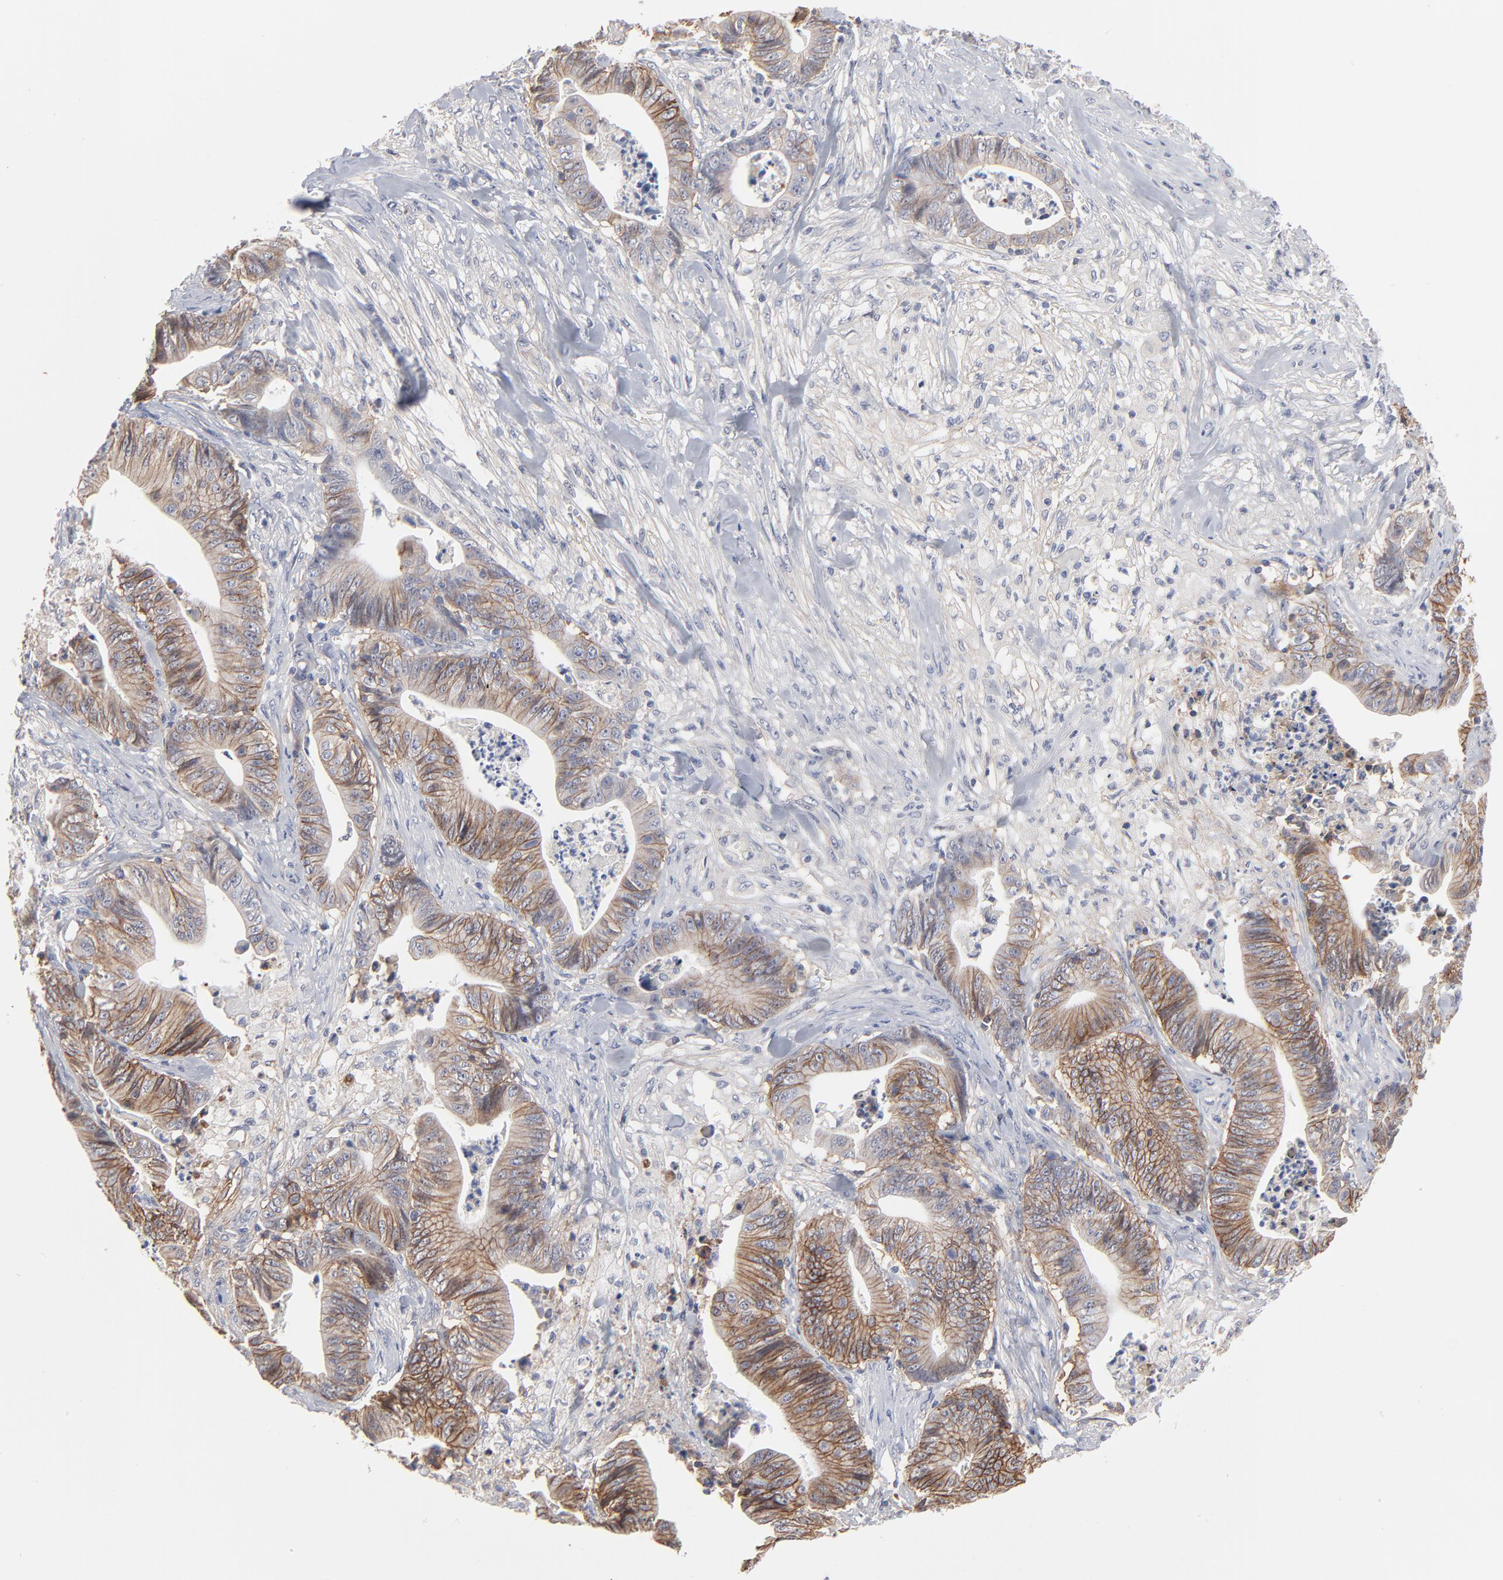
{"staining": {"intensity": "moderate", "quantity": ">75%", "location": "cytoplasmic/membranous"}, "tissue": "stomach cancer", "cell_type": "Tumor cells", "image_type": "cancer", "snomed": [{"axis": "morphology", "description": "Adenocarcinoma, NOS"}, {"axis": "topography", "description": "Stomach, lower"}], "caption": "Immunohistochemical staining of stomach adenocarcinoma demonstrates medium levels of moderate cytoplasmic/membranous expression in about >75% of tumor cells.", "gene": "SLC16A1", "patient": {"sex": "female", "age": 86}}